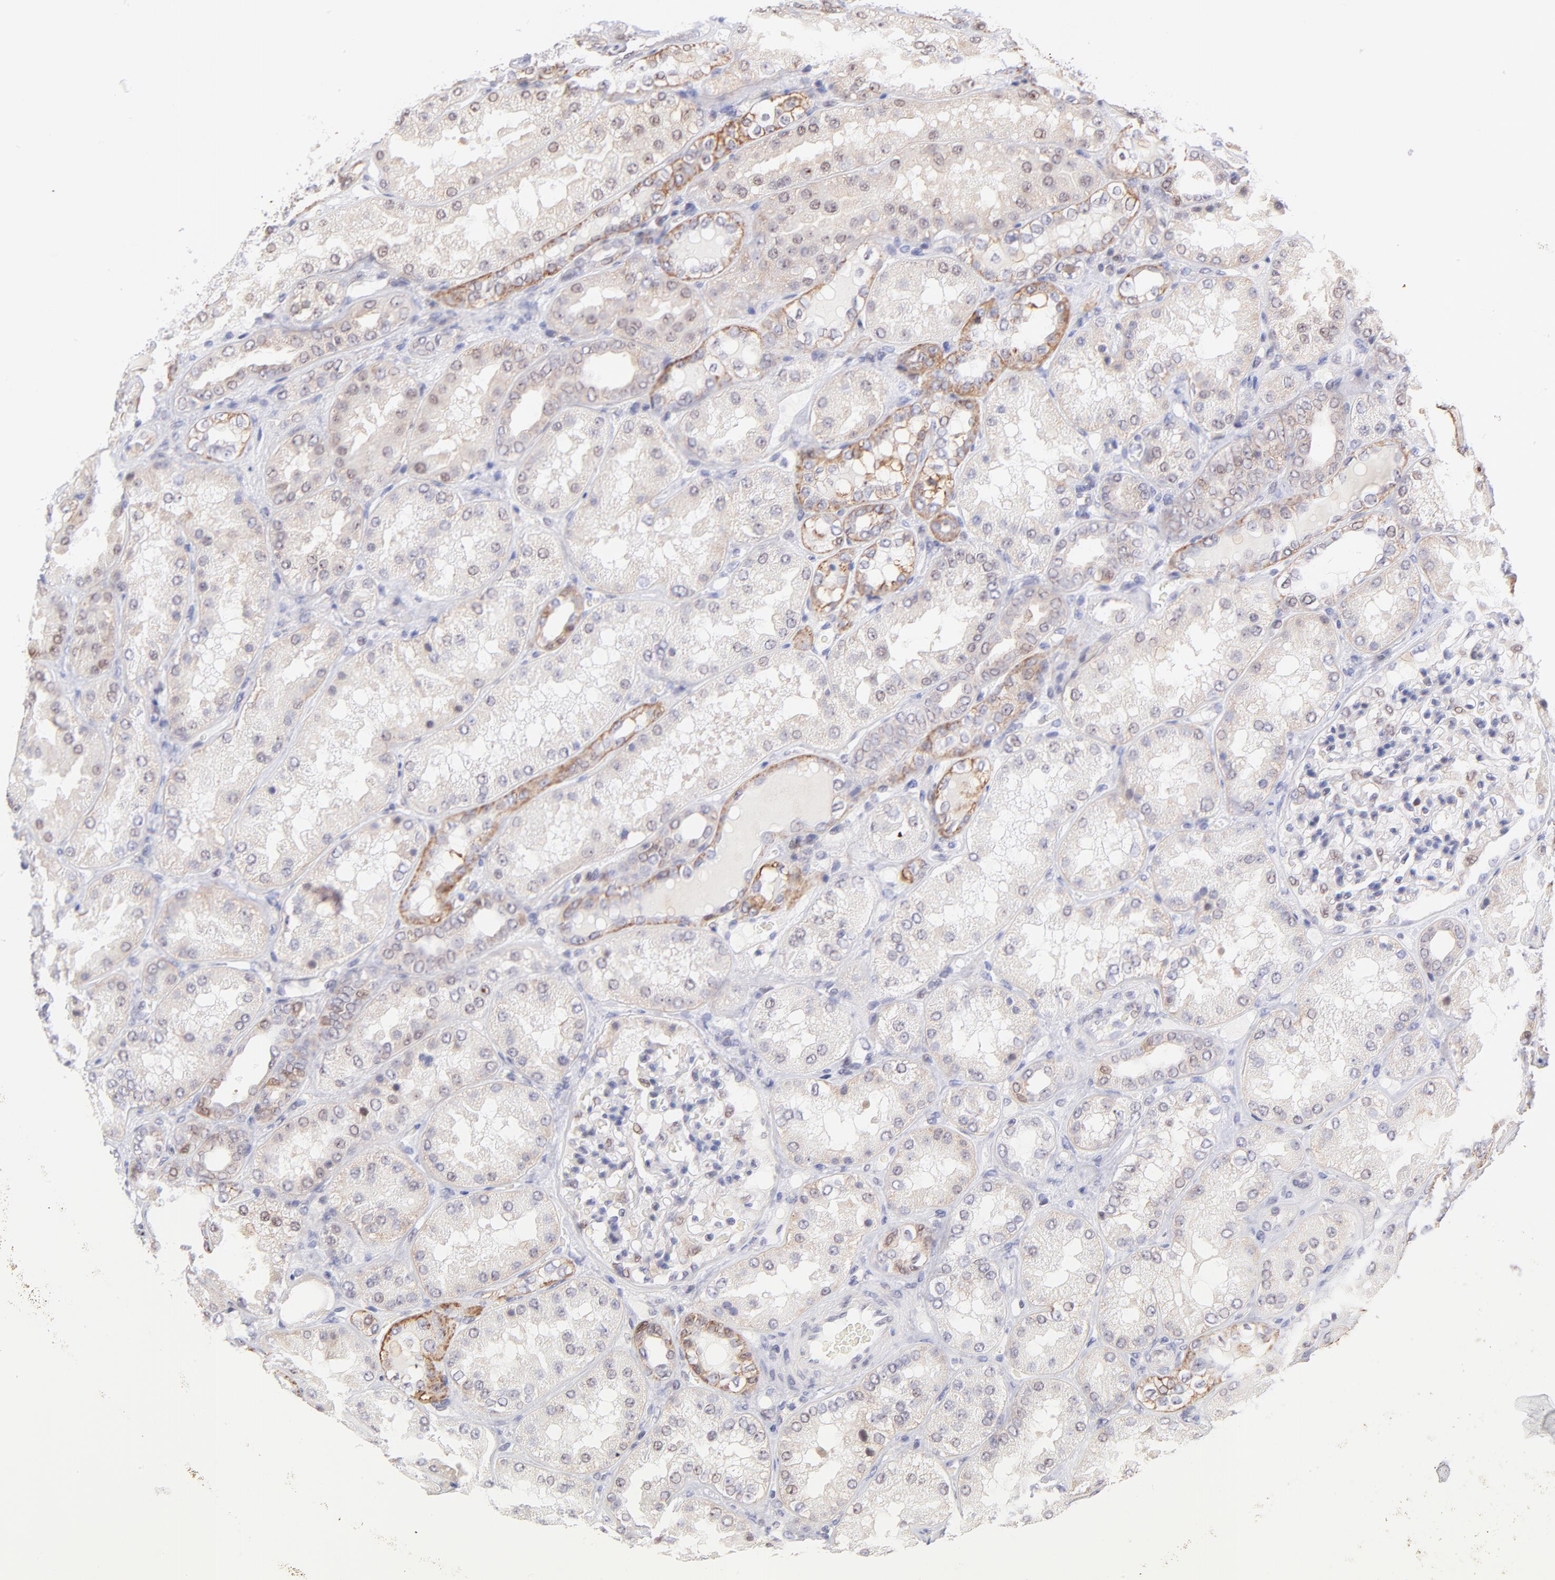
{"staining": {"intensity": "weak", "quantity": "<25%", "location": "nuclear"}, "tissue": "kidney", "cell_type": "Cells in glomeruli", "image_type": "normal", "snomed": [{"axis": "morphology", "description": "Normal tissue, NOS"}, {"axis": "topography", "description": "Kidney"}], "caption": "Immunohistochemistry (IHC) of benign human kidney demonstrates no staining in cells in glomeruli. The staining was performed using DAB (3,3'-diaminobenzidine) to visualize the protein expression in brown, while the nuclei were stained in blue with hematoxylin (Magnification: 20x).", "gene": "PBDC1", "patient": {"sex": "female", "age": 56}}